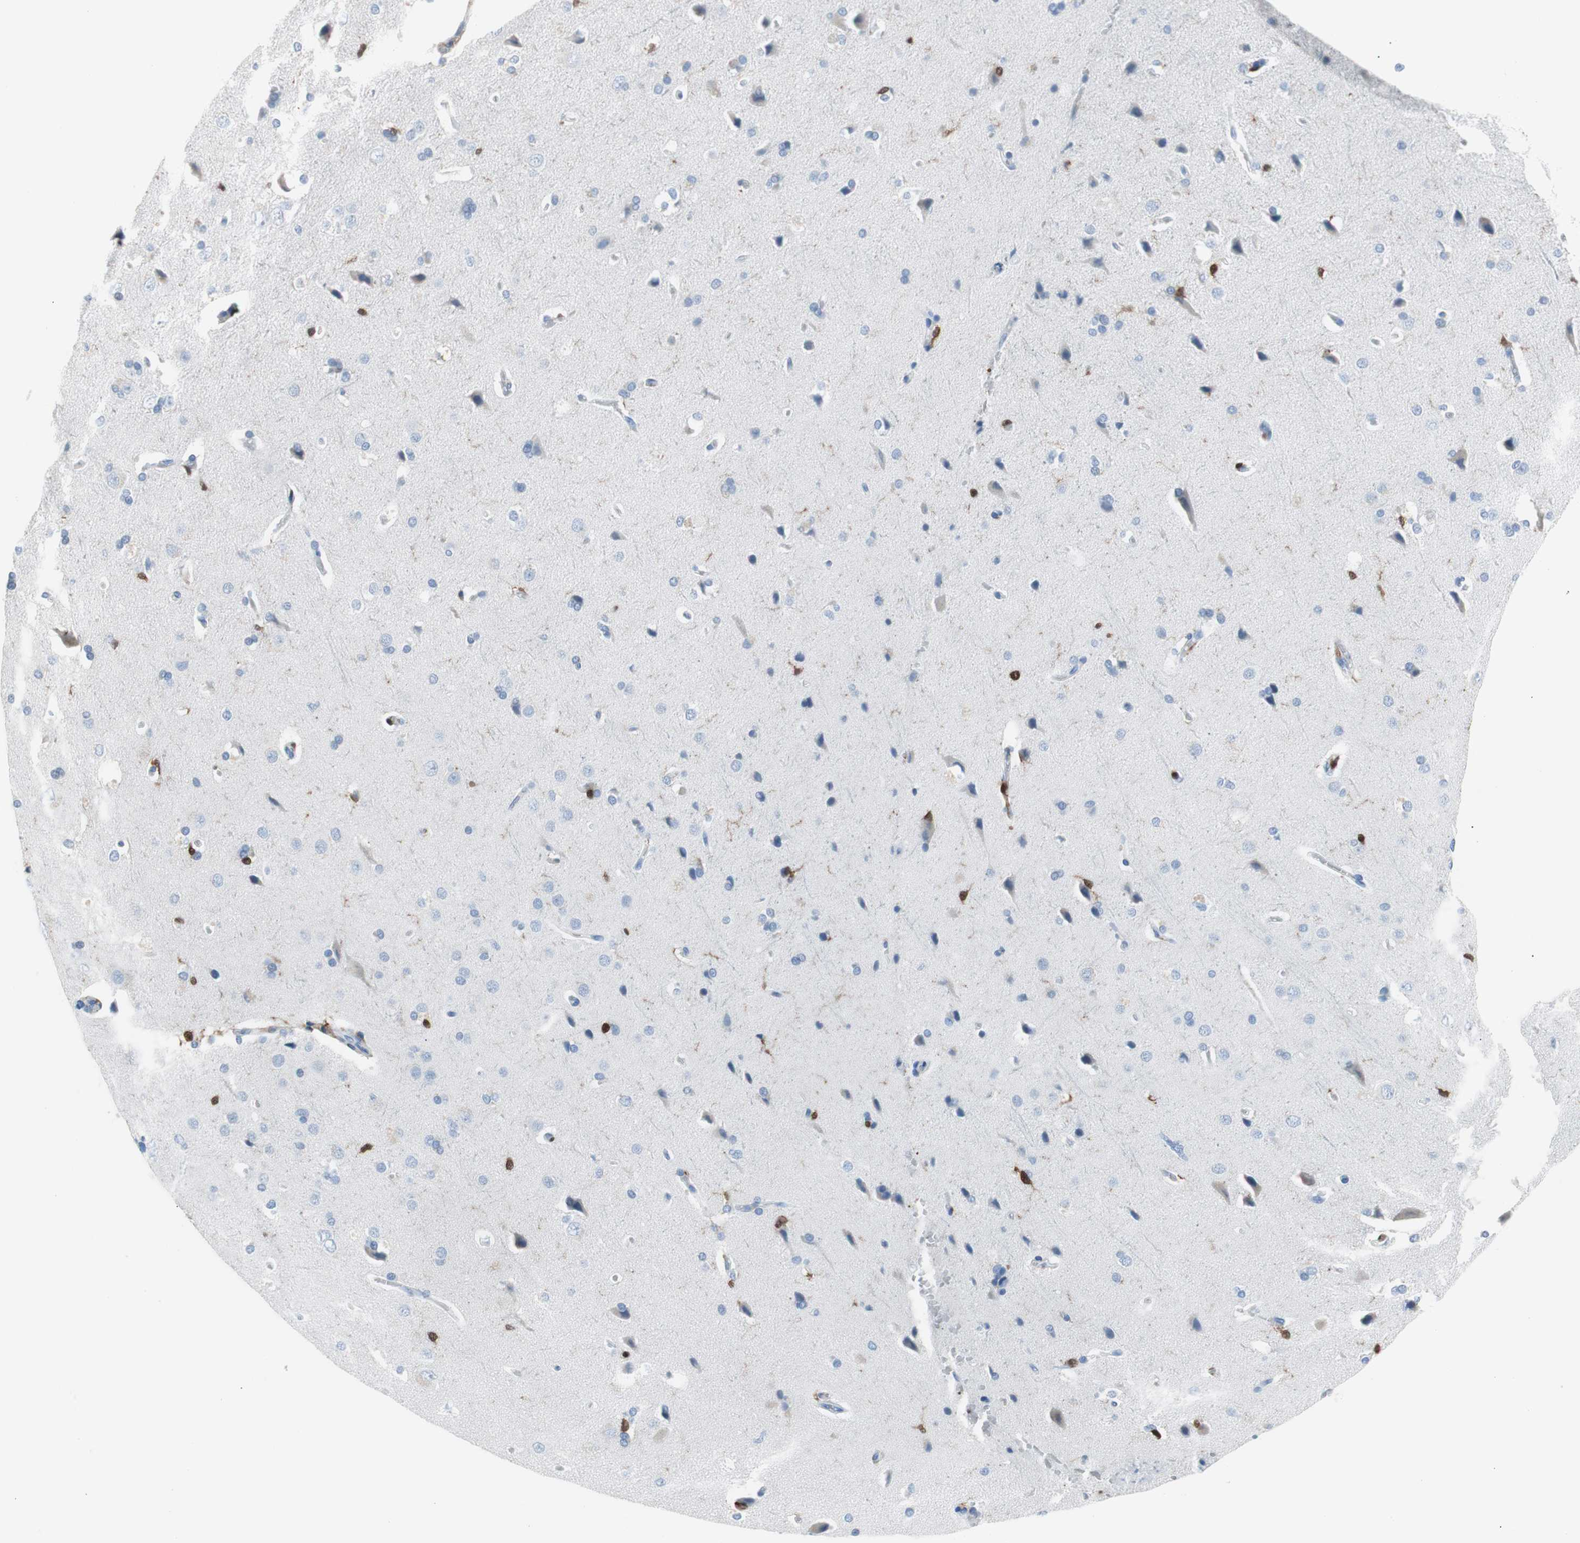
{"staining": {"intensity": "negative", "quantity": "none", "location": "none"}, "tissue": "cerebral cortex", "cell_type": "Endothelial cells", "image_type": "normal", "snomed": [{"axis": "morphology", "description": "Normal tissue, NOS"}, {"axis": "topography", "description": "Cerebral cortex"}], "caption": "This is a micrograph of immunohistochemistry (IHC) staining of unremarkable cerebral cortex, which shows no positivity in endothelial cells.", "gene": "IL18", "patient": {"sex": "male", "age": 62}}